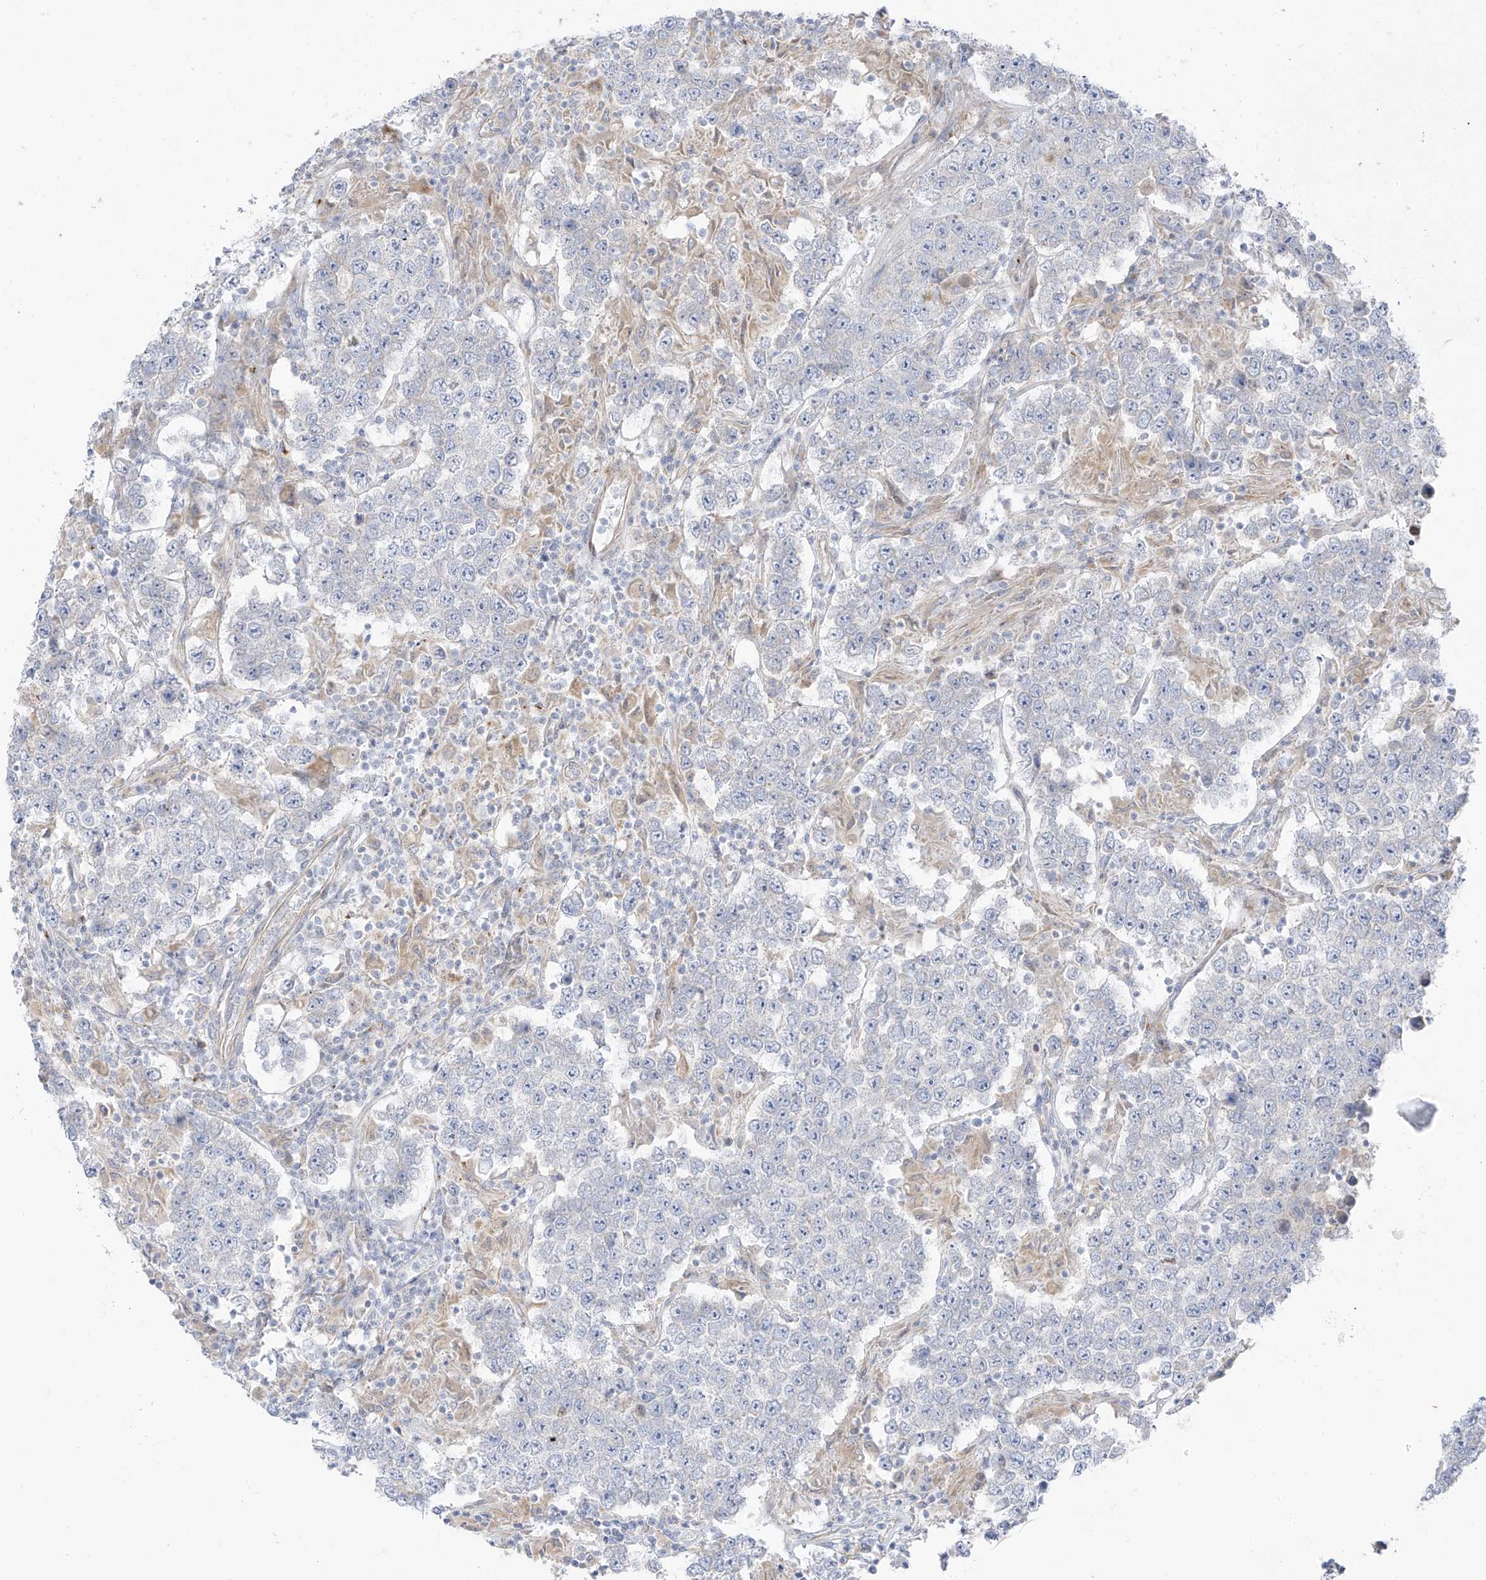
{"staining": {"intensity": "negative", "quantity": "none", "location": "none"}, "tissue": "testis cancer", "cell_type": "Tumor cells", "image_type": "cancer", "snomed": [{"axis": "morphology", "description": "Normal tissue, NOS"}, {"axis": "morphology", "description": "Urothelial carcinoma, High grade"}, {"axis": "morphology", "description": "Seminoma, NOS"}, {"axis": "morphology", "description": "Carcinoma, Embryonal, NOS"}, {"axis": "topography", "description": "Urinary bladder"}, {"axis": "topography", "description": "Testis"}], "caption": "Testis cancer stained for a protein using immunohistochemistry (IHC) exhibits no positivity tumor cells.", "gene": "TAL2", "patient": {"sex": "male", "age": 41}}